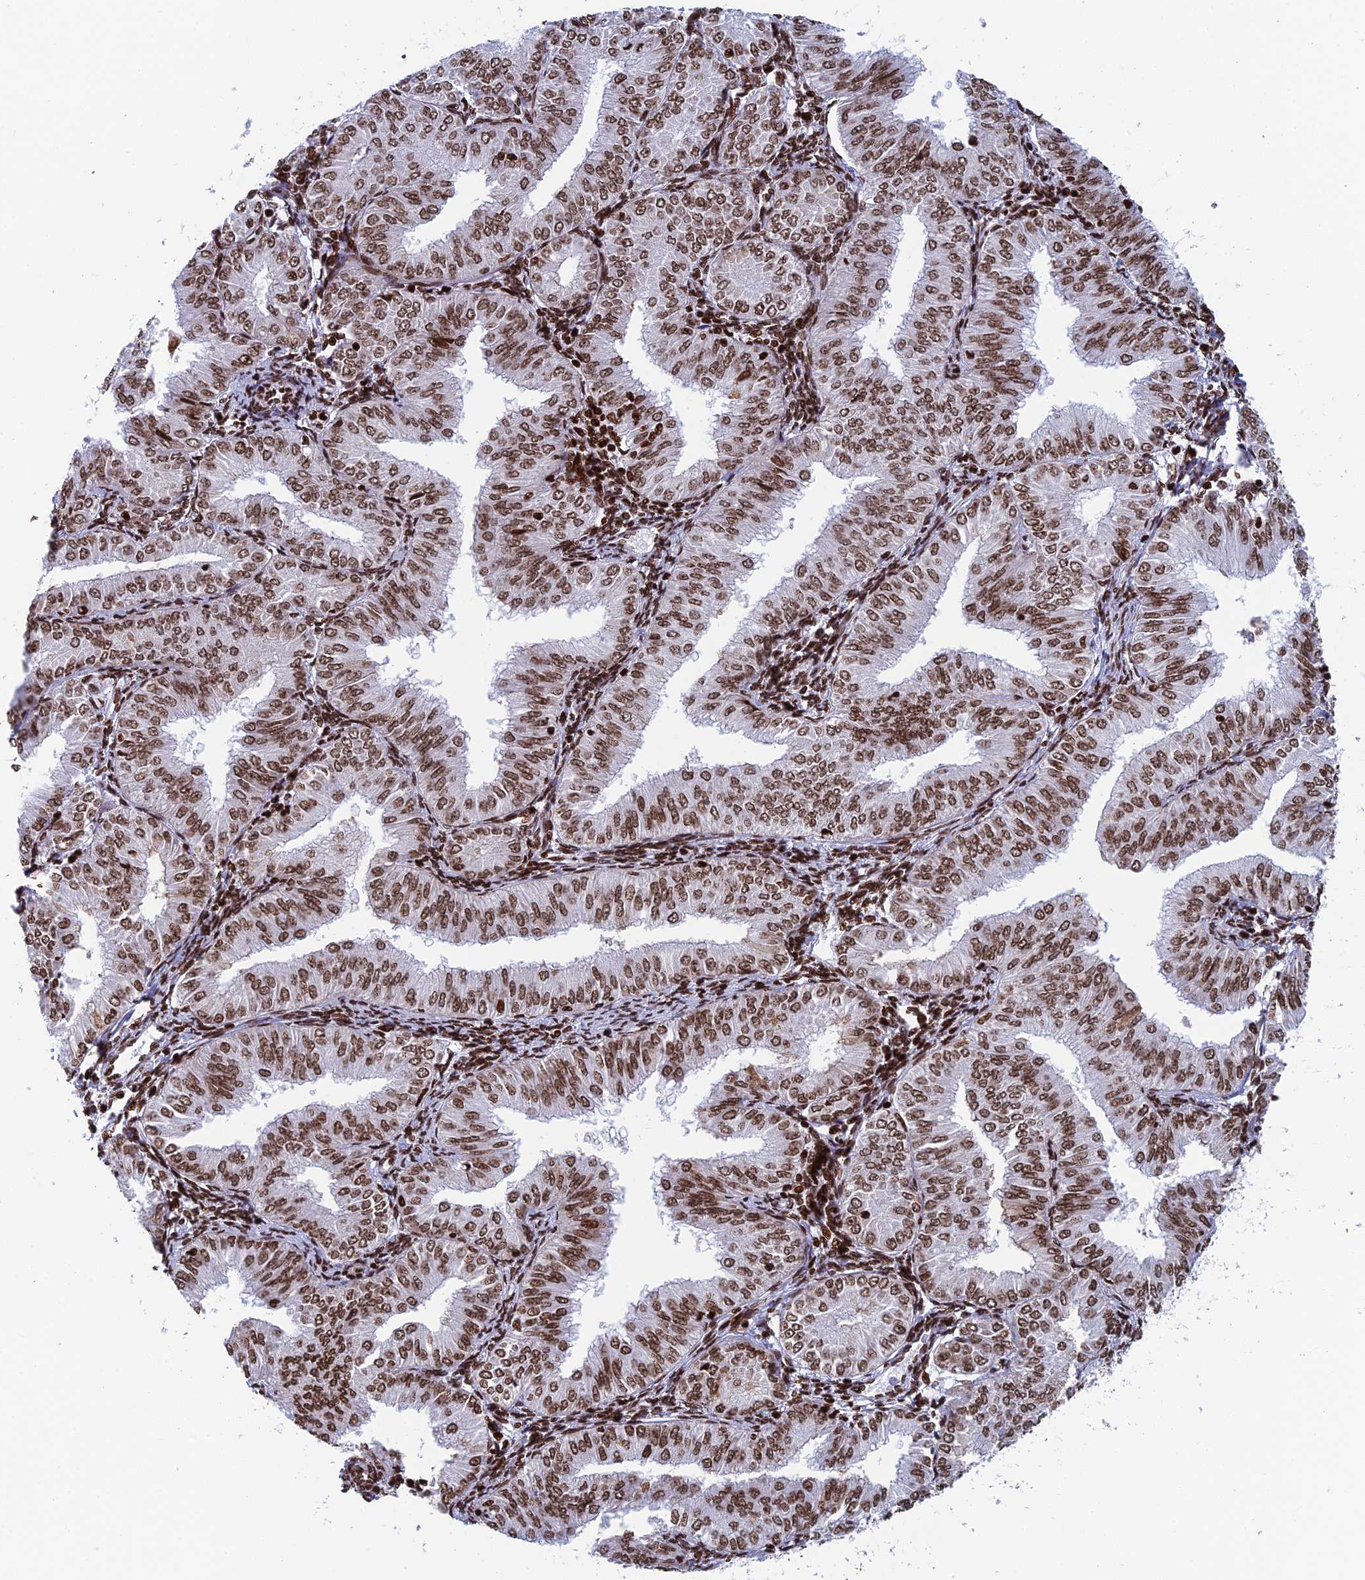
{"staining": {"intensity": "moderate", "quantity": ">75%", "location": "nuclear"}, "tissue": "endometrial cancer", "cell_type": "Tumor cells", "image_type": "cancer", "snomed": [{"axis": "morphology", "description": "Normal tissue, NOS"}, {"axis": "morphology", "description": "Adenocarcinoma, NOS"}, {"axis": "topography", "description": "Endometrium"}], "caption": "Protein expression analysis of endometrial cancer (adenocarcinoma) displays moderate nuclear expression in approximately >75% of tumor cells.", "gene": "RPAP1", "patient": {"sex": "female", "age": 53}}